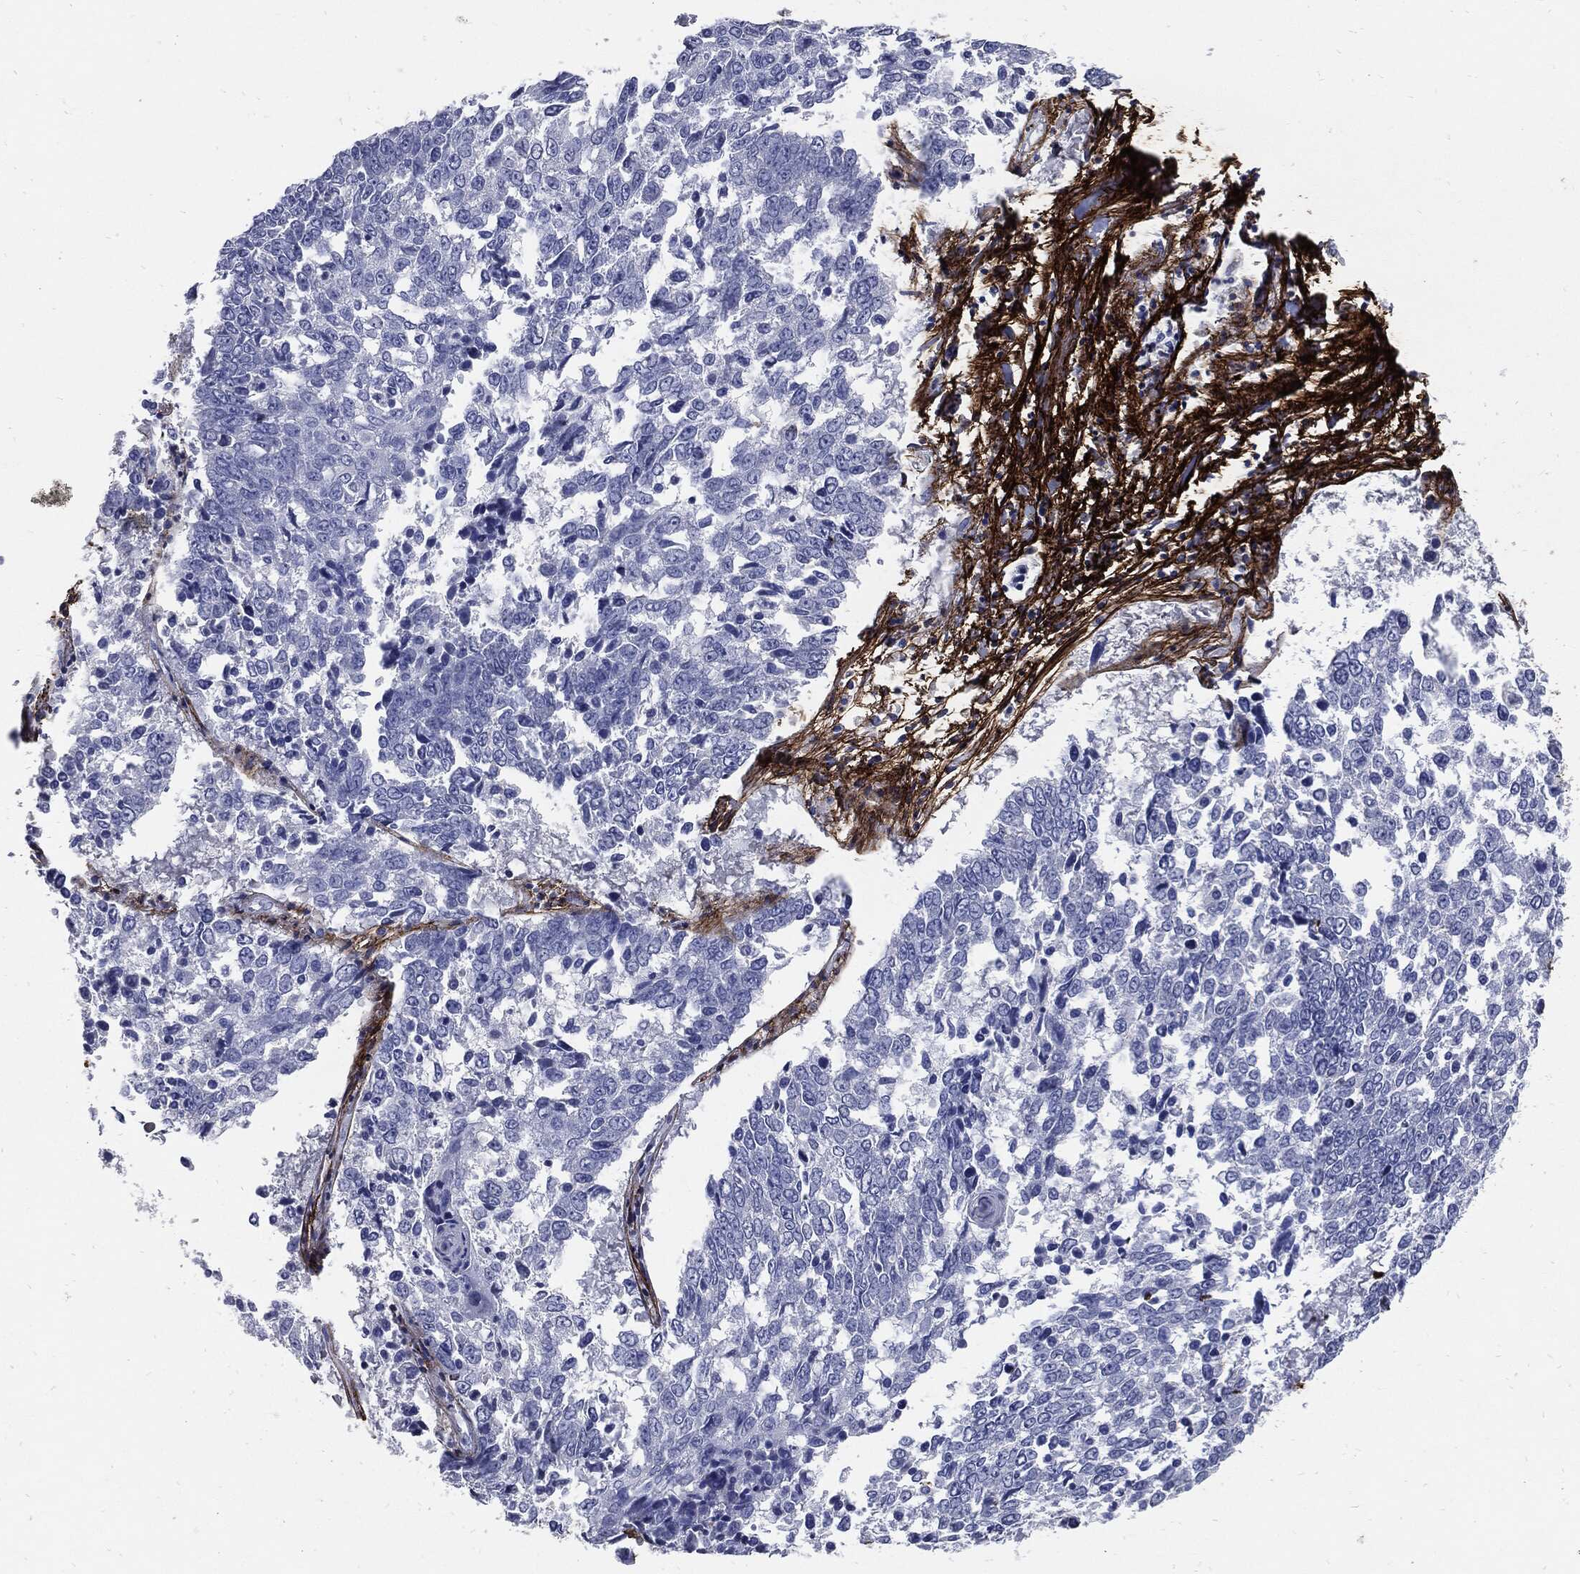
{"staining": {"intensity": "negative", "quantity": "none", "location": "none"}, "tissue": "lung cancer", "cell_type": "Tumor cells", "image_type": "cancer", "snomed": [{"axis": "morphology", "description": "Squamous cell carcinoma, NOS"}, {"axis": "topography", "description": "Lung"}], "caption": "Immunohistochemistry of human lung cancer (squamous cell carcinoma) displays no expression in tumor cells.", "gene": "FBN1", "patient": {"sex": "male", "age": 82}}